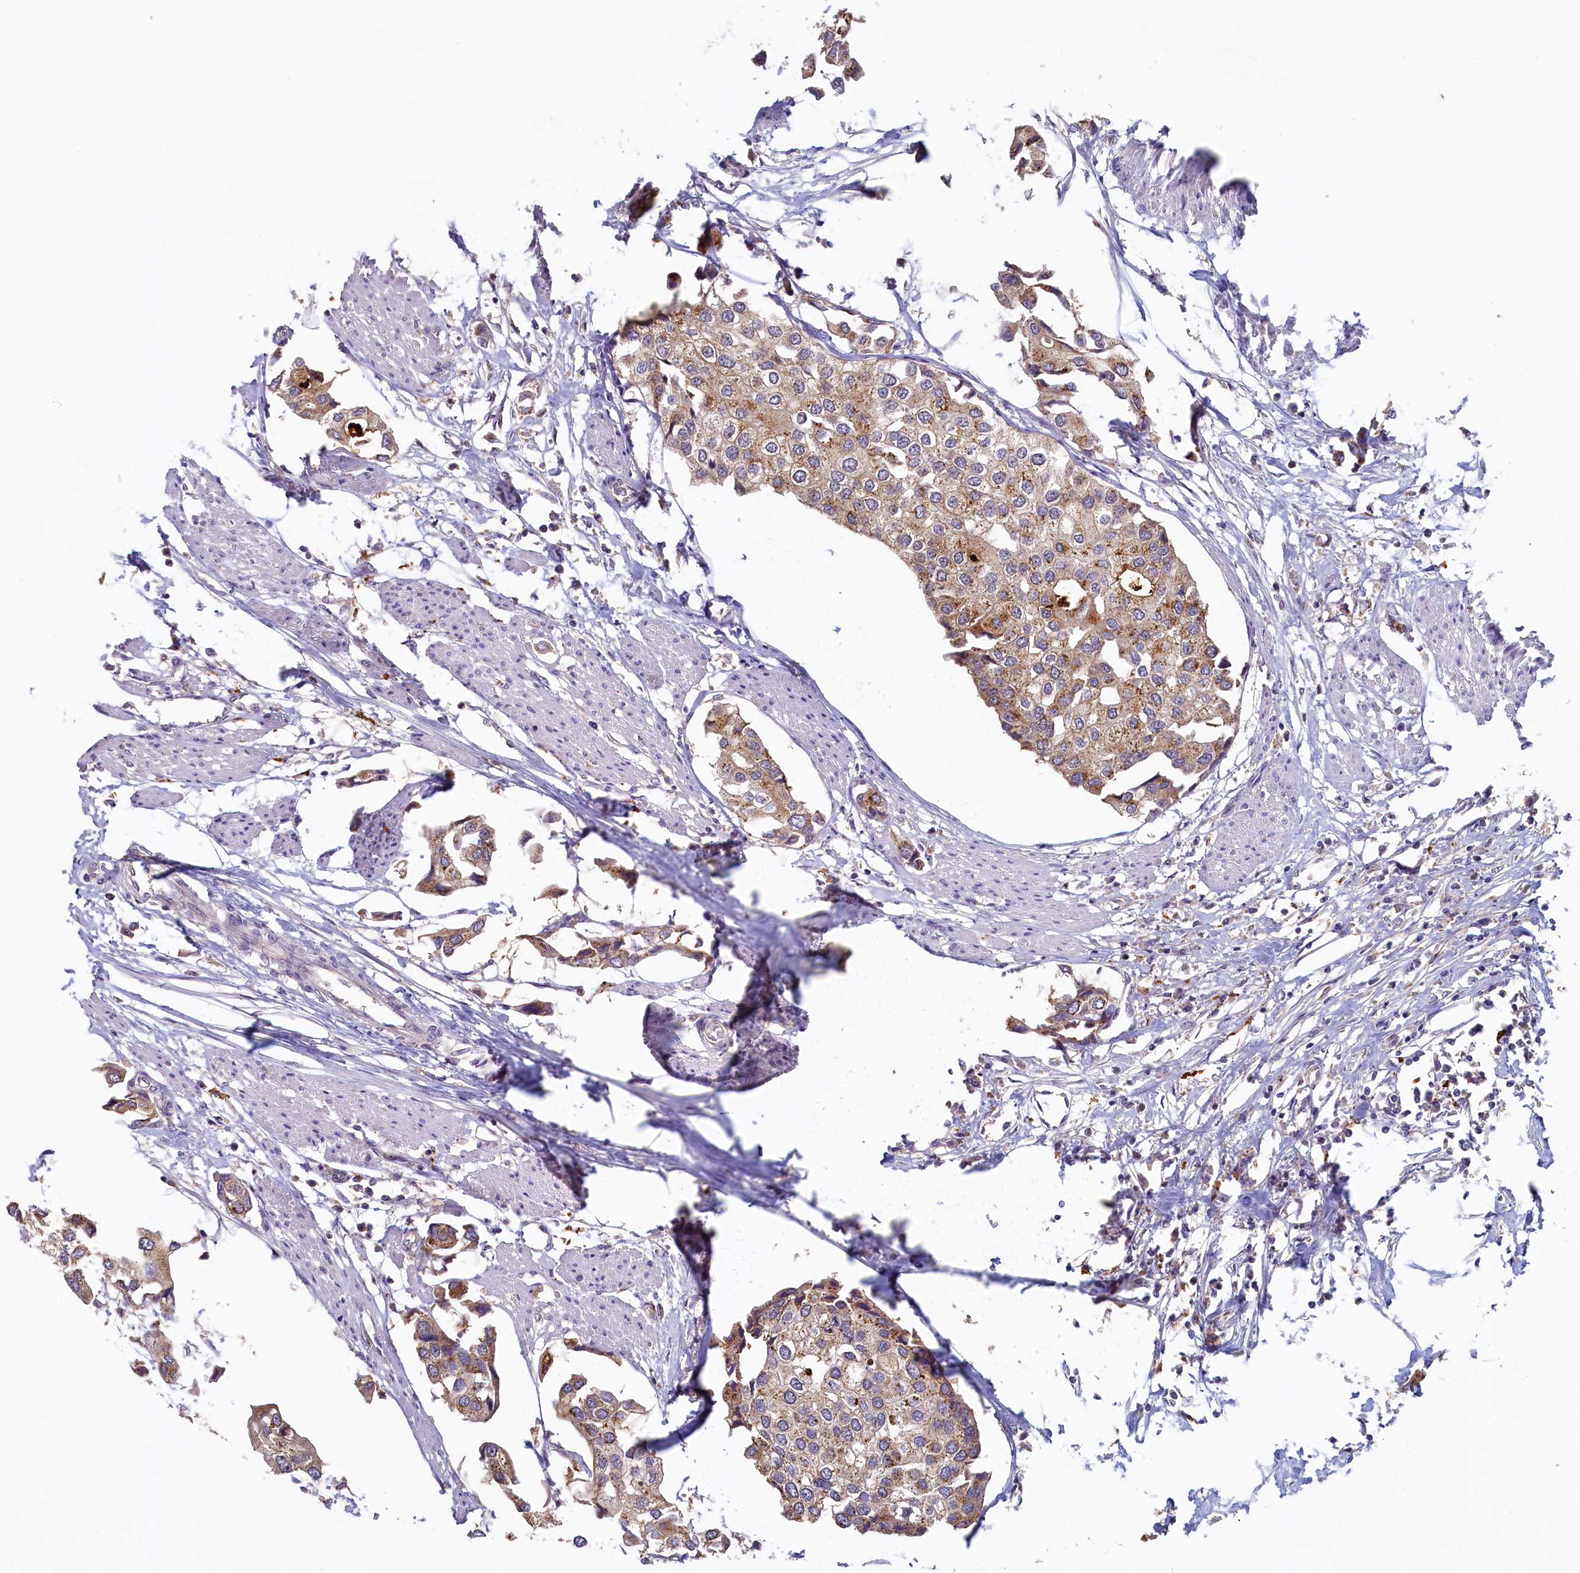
{"staining": {"intensity": "moderate", "quantity": "25%-75%", "location": "cytoplasmic/membranous"}, "tissue": "urothelial cancer", "cell_type": "Tumor cells", "image_type": "cancer", "snomed": [{"axis": "morphology", "description": "Urothelial carcinoma, High grade"}, {"axis": "topography", "description": "Urinary bladder"}], "caption": "Immunohistochemistry of urothelial cancer reveals medium levels of moderate cytoplasmic/membranous staining in approximately 25%-75% of tumor cells.", "gene": "NUBP2", "patient": {"sex": "male", "age": 64}}